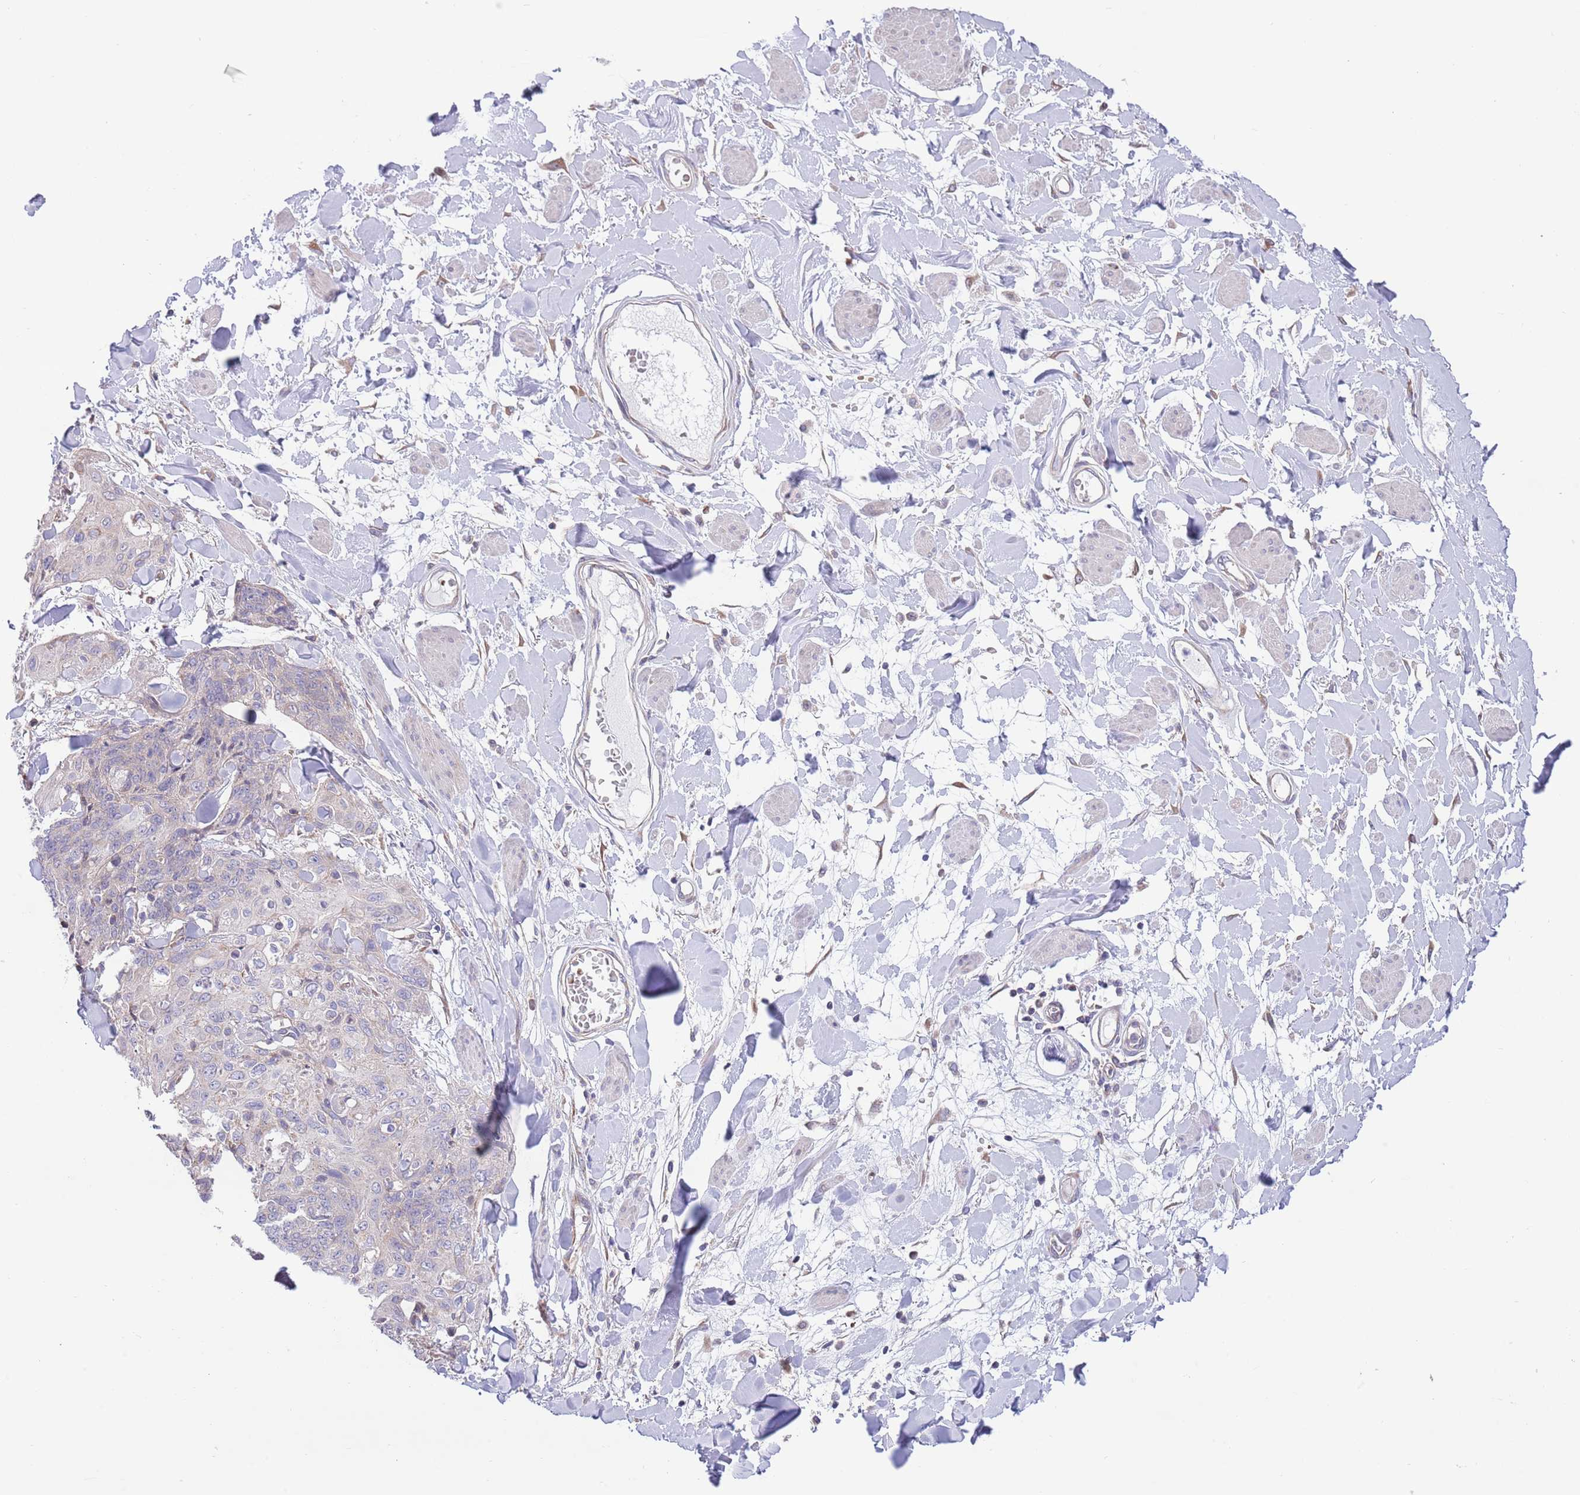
{"staining": {"intensity": "negative", "quantity": "none", "location": "none"}, "tissue": "skin cancer", "cell_type": "Tumor cells", "image_type": "cancer", "snomed": [{"axis": "morphology", "description": "Squamous cell carcinoma, NOS"}, {"axis": "topography", "description": "Skin"}, {"axis": "topography", "description": "Vulva"}], "caption": "There is no significant positivity in tumor cells of skin cancer.", "gene": "DAND5", "patient": {"sex": "female", "age": 85}}